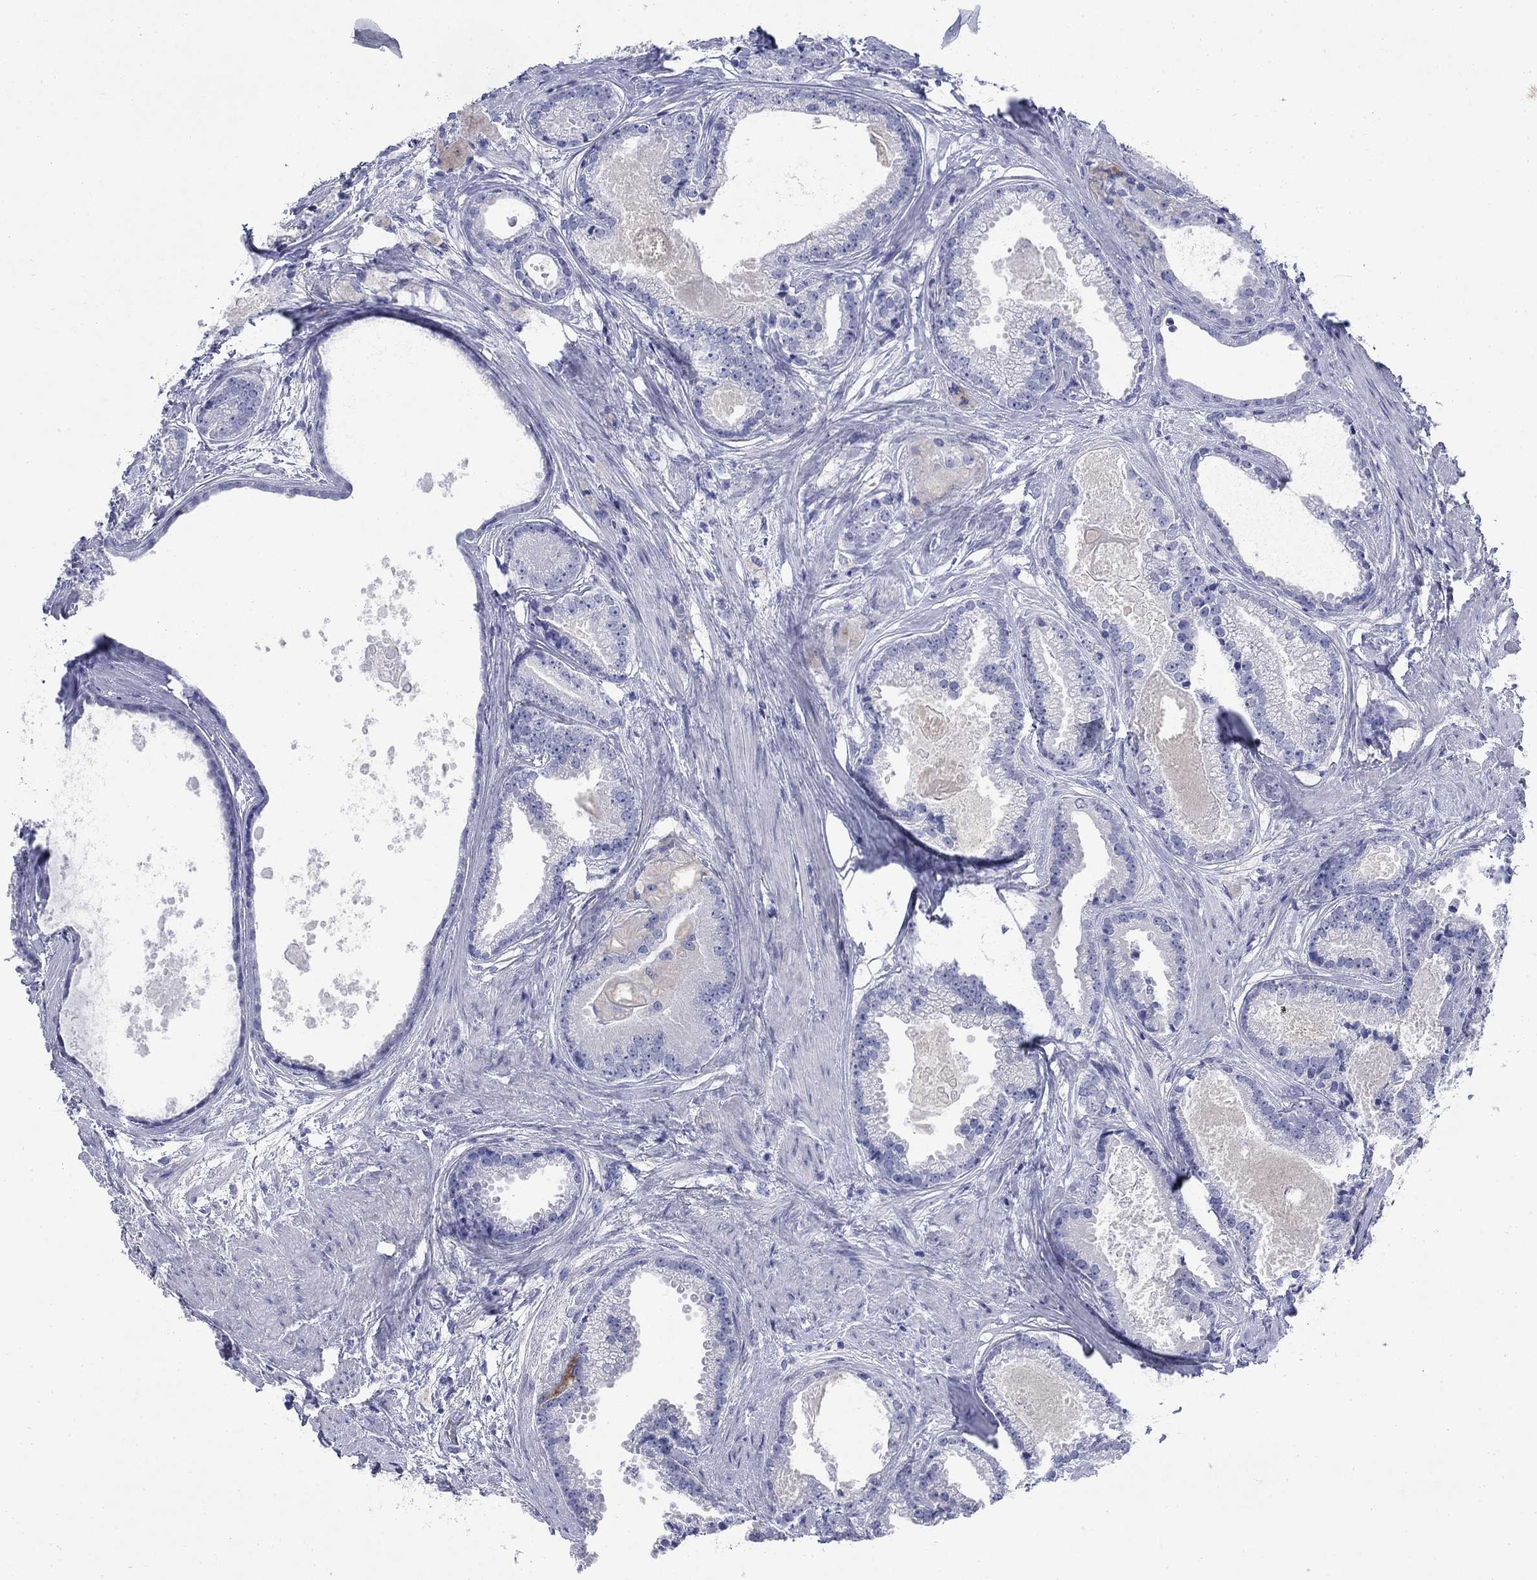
{"staining": {"intensity": "negative", "quantity": "none", "location": "none"}, "tissue": "prostate cancer", "cell_type": "Tumor cells", "image_type": "cancer", "snomed": [{"axis": "morphology", "description": "Adenocarcinoma, NOS"}, {"axis": "morphology", "description": "Adenocarcinoma, High grade"}, {"axis": "topography", "description": "Prostate"}], "caption": "Prostate cancer was stained to show a protein in brown. There is no significant positivity in tumor cells.", "gene": "IGF2BP3", "patient": {"sex": "male", "age": 64}}